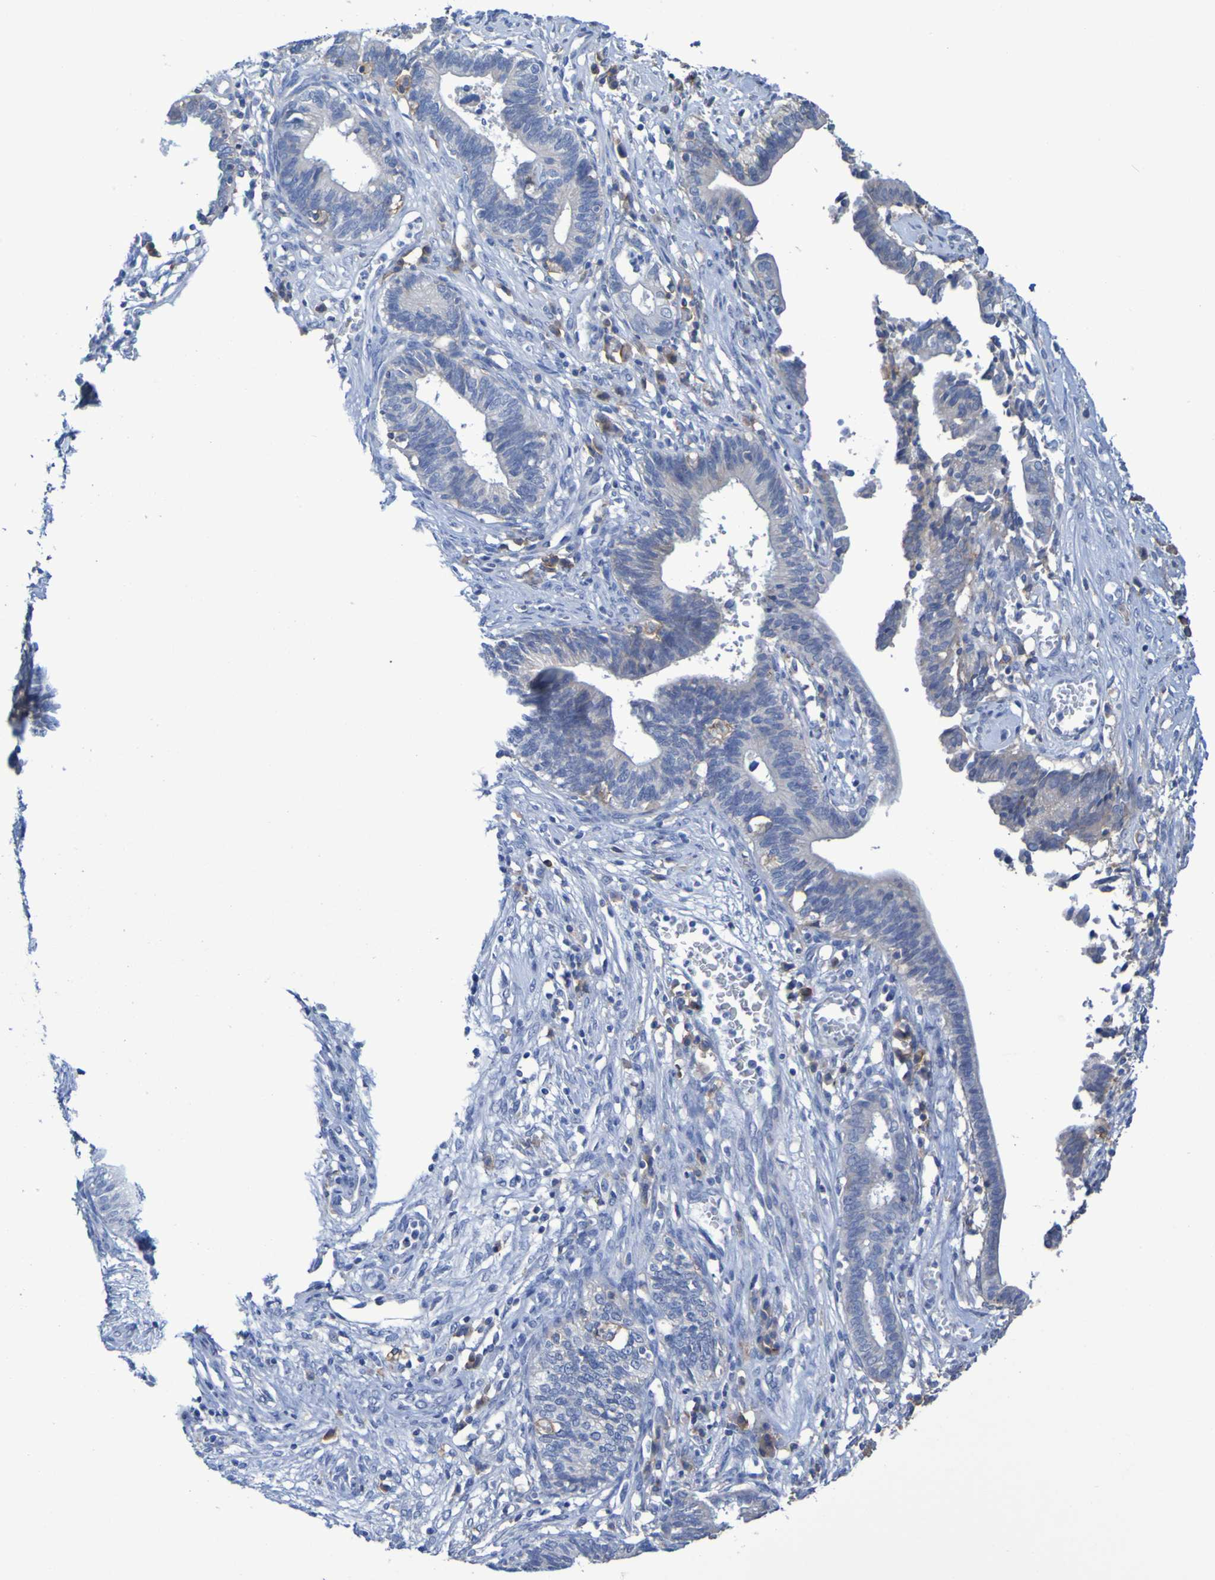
{"staining": {"intensity": "weak", "quantity": "<25%", "location": "cytoplasmic/membranous"}, "tissue": "cervical cancer", "cell_type": "Tumor cells", "image_type": "cancer", "snomed": [{"axis": "morphology", "description": "Adenocarcinoma, NOS"}, {"axis": "topography", "description": "Cervix"}], "caption": "DAB (3,3'-diaminobenzidine) immunohistochemical staining of human cervical adenocarcinoma displays no significant positivity in tumor cells.", "gene": "SLC3A2", "patient": {"sex": "female", "age": 44}}